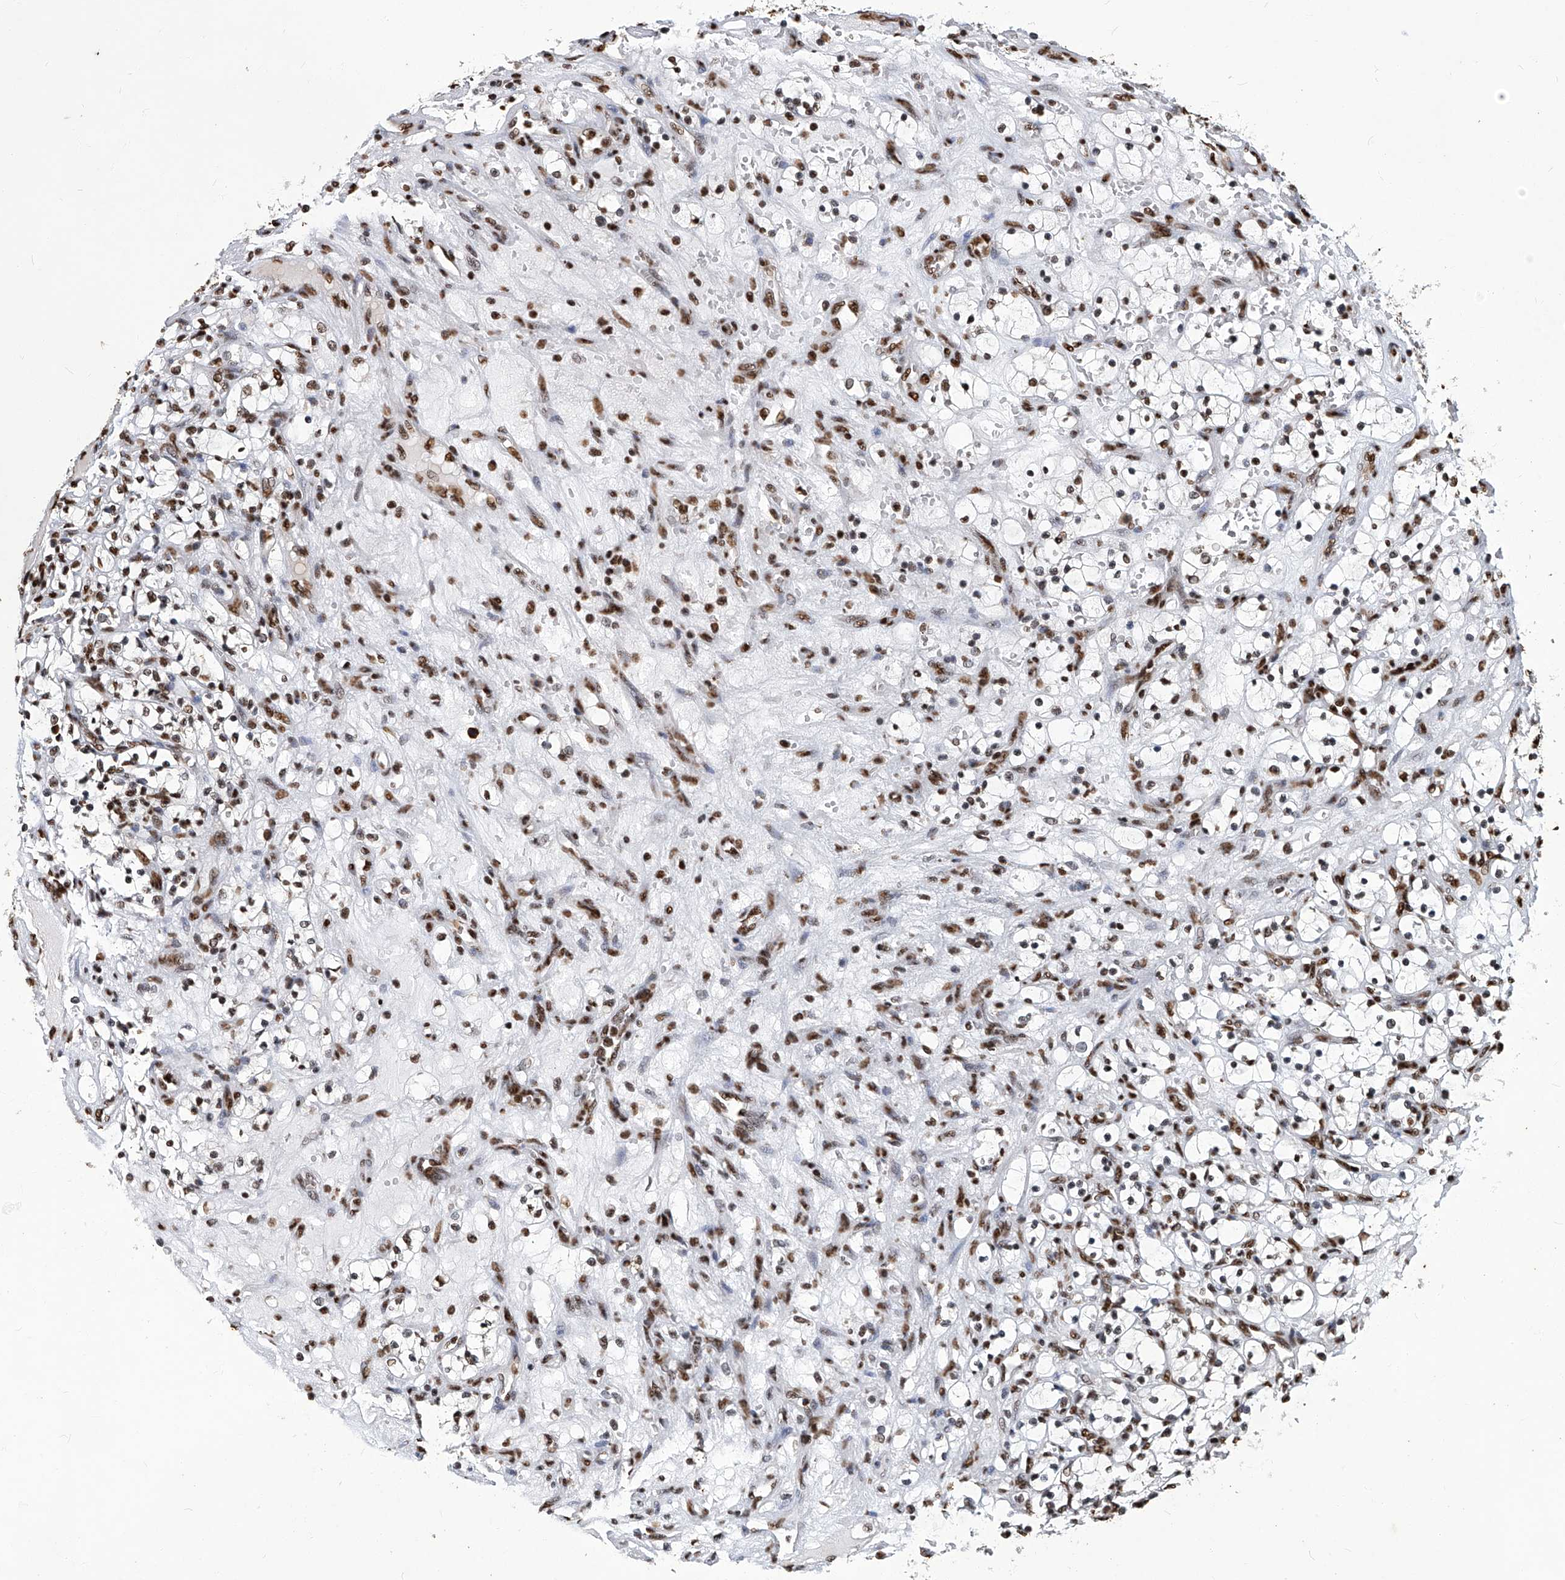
{"staining": {"intensity": "moderate", "quantity": ">75%", "location": "nuclear"}, "tissue": "renal cancer", "cell_type": "Tumor cells", "image_type": "cancer", "snomed": [{"axis": "morphology", "description": "Adenocarcinoma, NOS"}, {"axis": "topography", "description": "Kidney"}], "caption": "A brown stain highlights moderate nuclear staining of a protein in renal cancer tumor cells.", "gene": "HBP1", "patient": {"sex": "female", "age": 69}}